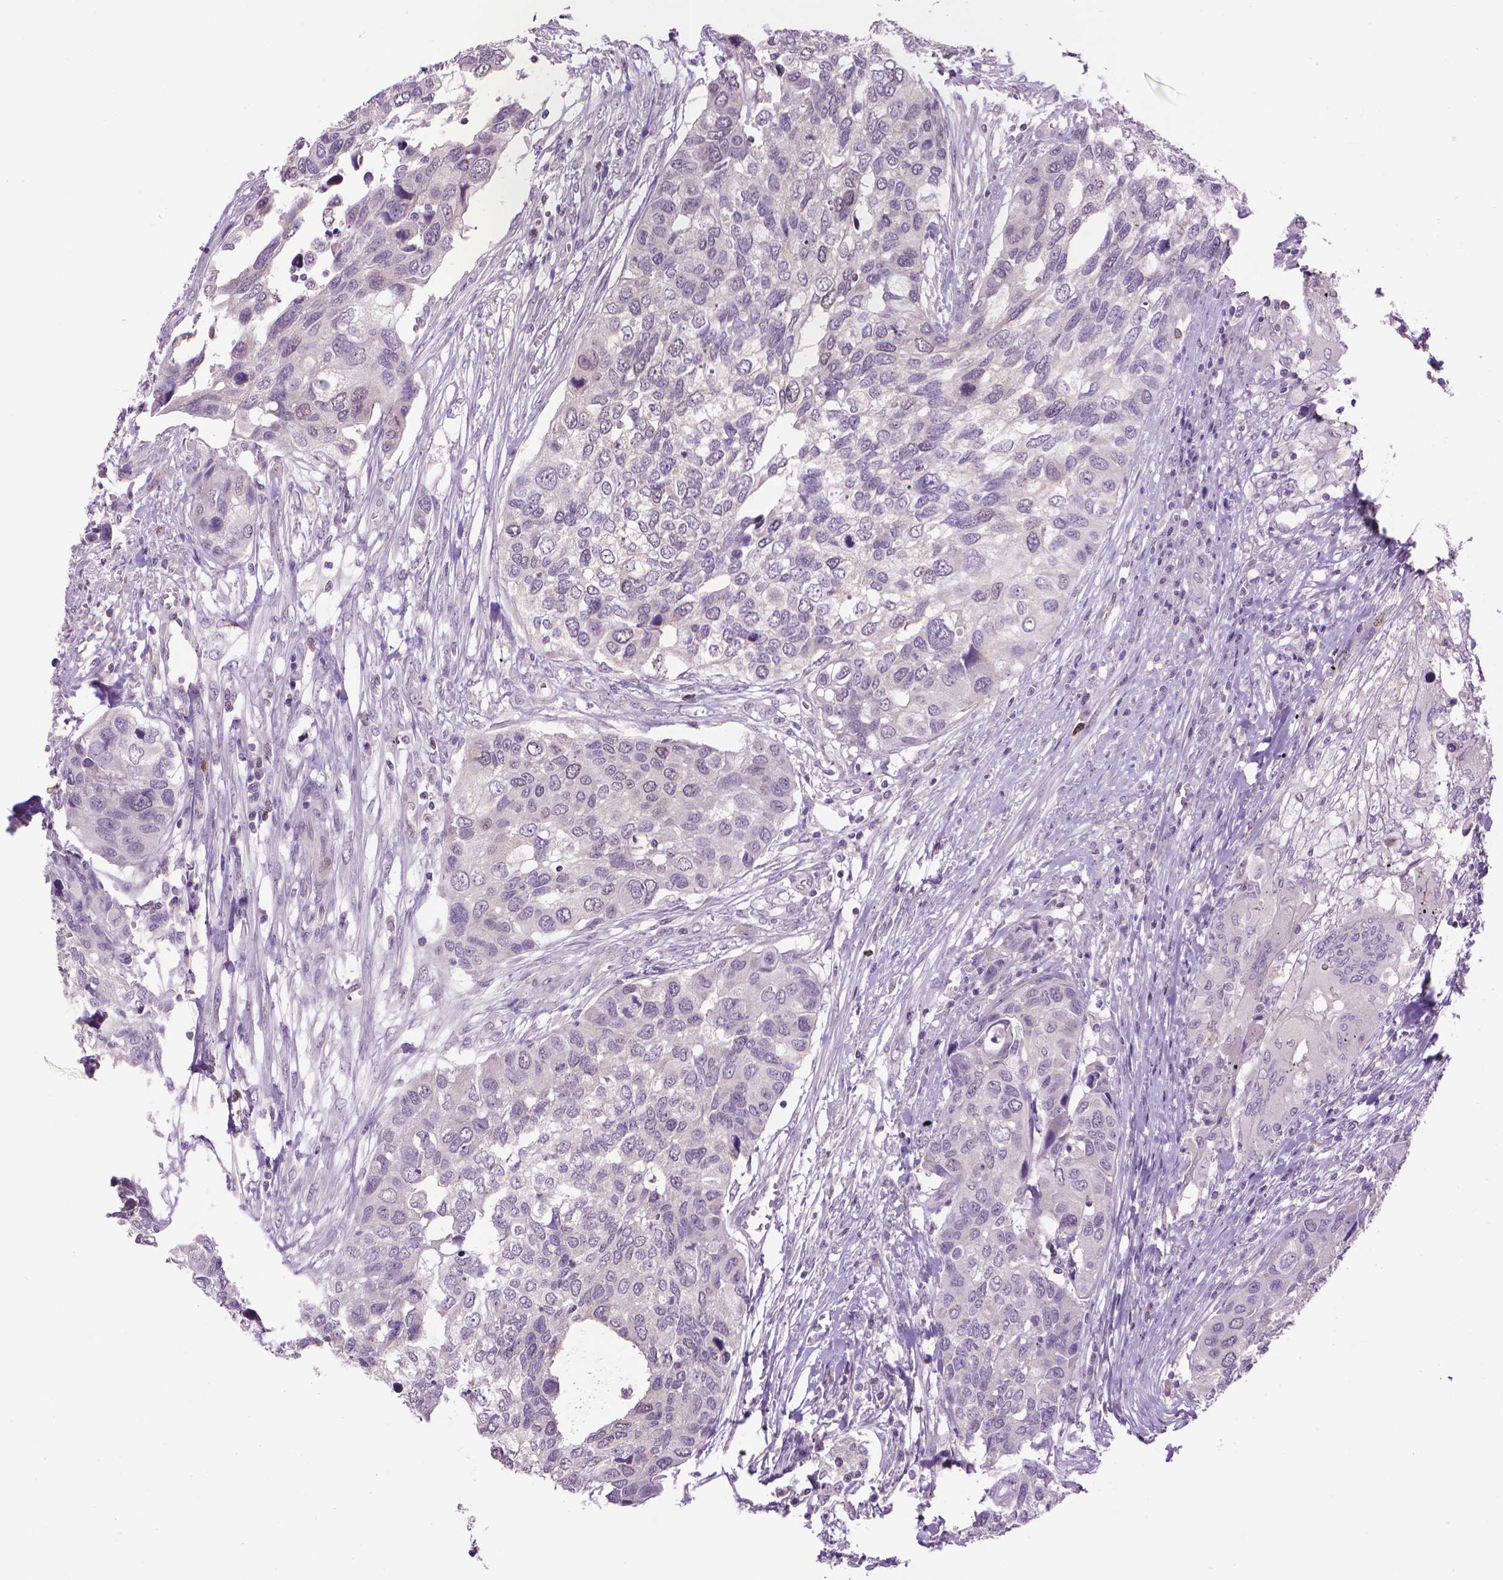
{"staining": {"intensity": "negative", "quantity": "none", "location": "none"}, "tissue": "urothelial cancer", "cell_type": "Tumor cells", "image_type": "cancer", "snomed": [{"axis": "morphology", "description": "Urothelial carcinoma, High grade"}, {"axis": "topography", "description": "Urinary bladder"}], "caption": "This image is of urothelial carcinoma (high-grade) stained with IHC to label a protein in brown with the nuclei are counter-stained blue. There is no positivity in tumor cells. (Brightfield microscopy of DAB (3,3'-diaminobenzidine) immunohistochemistry at high magnification).", "gene": "CDKN2D", "patient": {"sex": "male", "age": 60}}